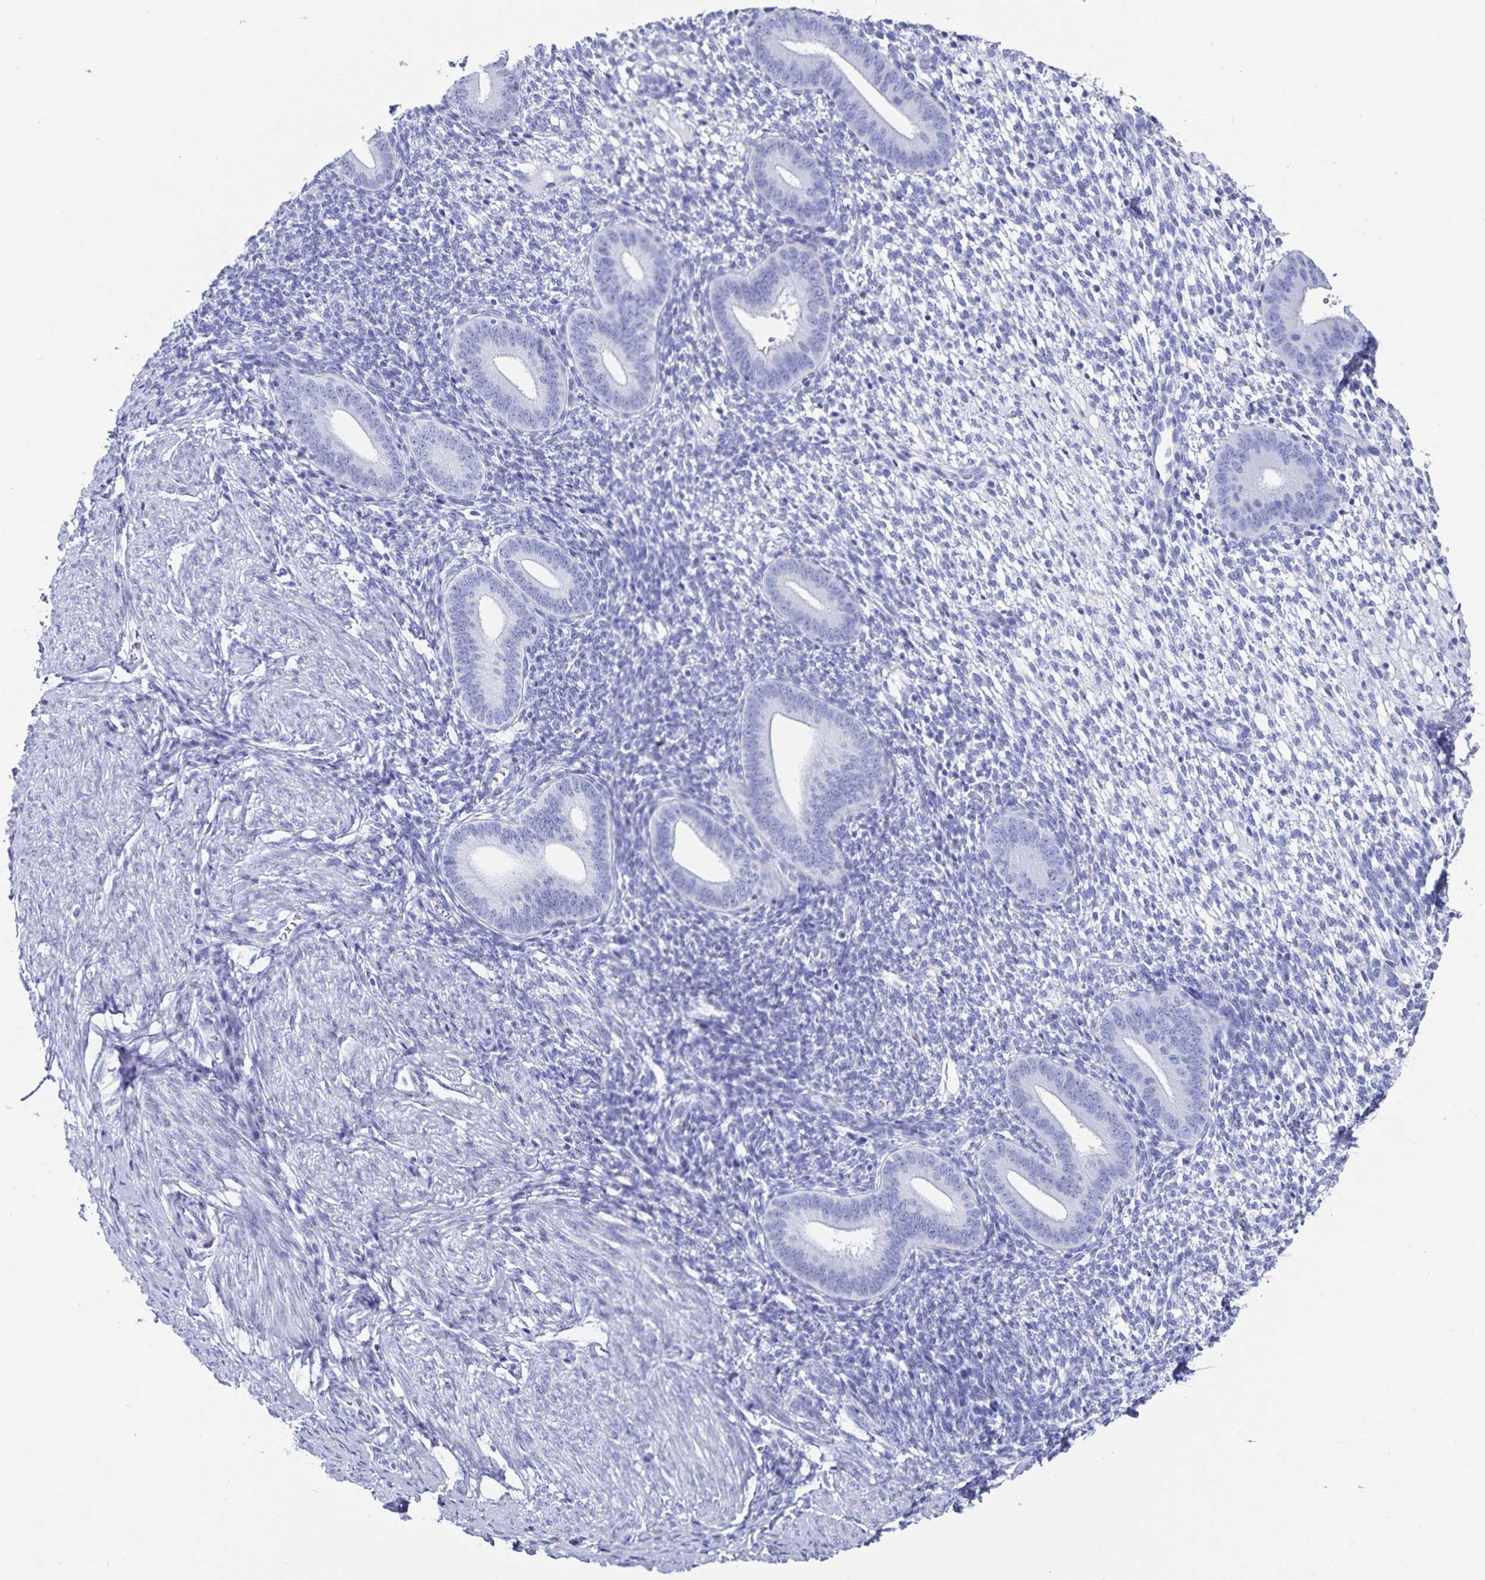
{"staining": {"intensity": "negative", "quantity": "none", "location": "none"}, "tissue": "endometrium", "cell_type": "Cells in endometrial stroma", "image_type": "normal", "snomed": [{"axis": "morphology", "description": "Normal tissue, NOS"}, {"axis": "topography", "description": "Endometrium"}], "caption": "This micrograph is of benign endometrium stained with IHC to label a protein in brown with the nuclei are counter-stained blue. There is no positivity in cells in endometrial stroma.", "gene": "C19orf73", "patient": {"sex": "female", "age": 40}}